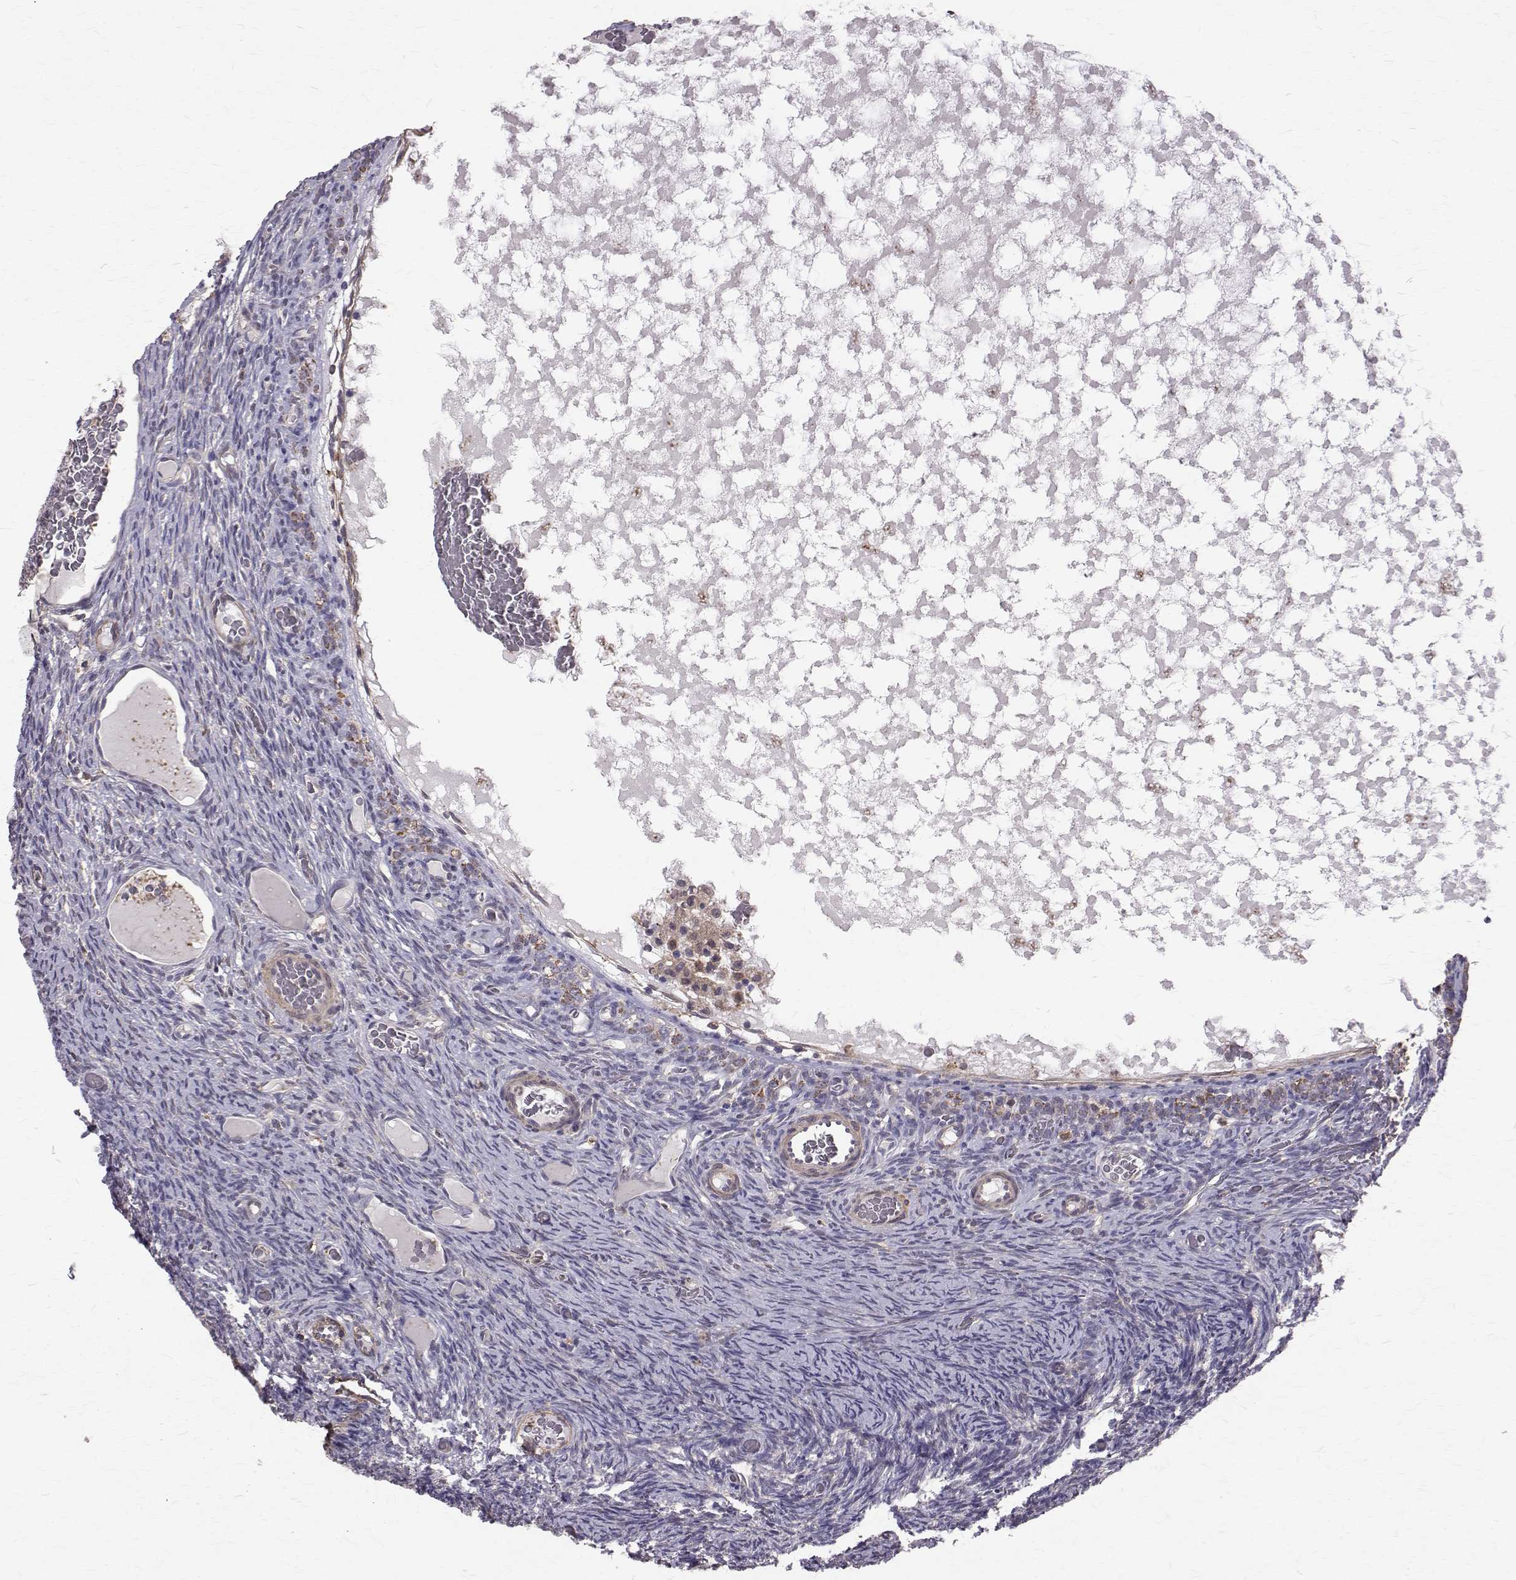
{"staining": {"intensity": "negative", "quantity": "none", "location": "none"}, "tissue": "ovary", "cell_type": "Ovarian stroma cells", "image_type": "normal", "snomed": [{"axis": "morphology", "description": "Normal tissue, NOS"}, {"axis": "topography", "description": "Ovary"}], "caption": "Human ovary stained for a protein using immunohistochemistry demonstrates no staining in ovarian stroma cells.", "gene": "CCDC89", "patient": {"sex": "female", "age": 34}}